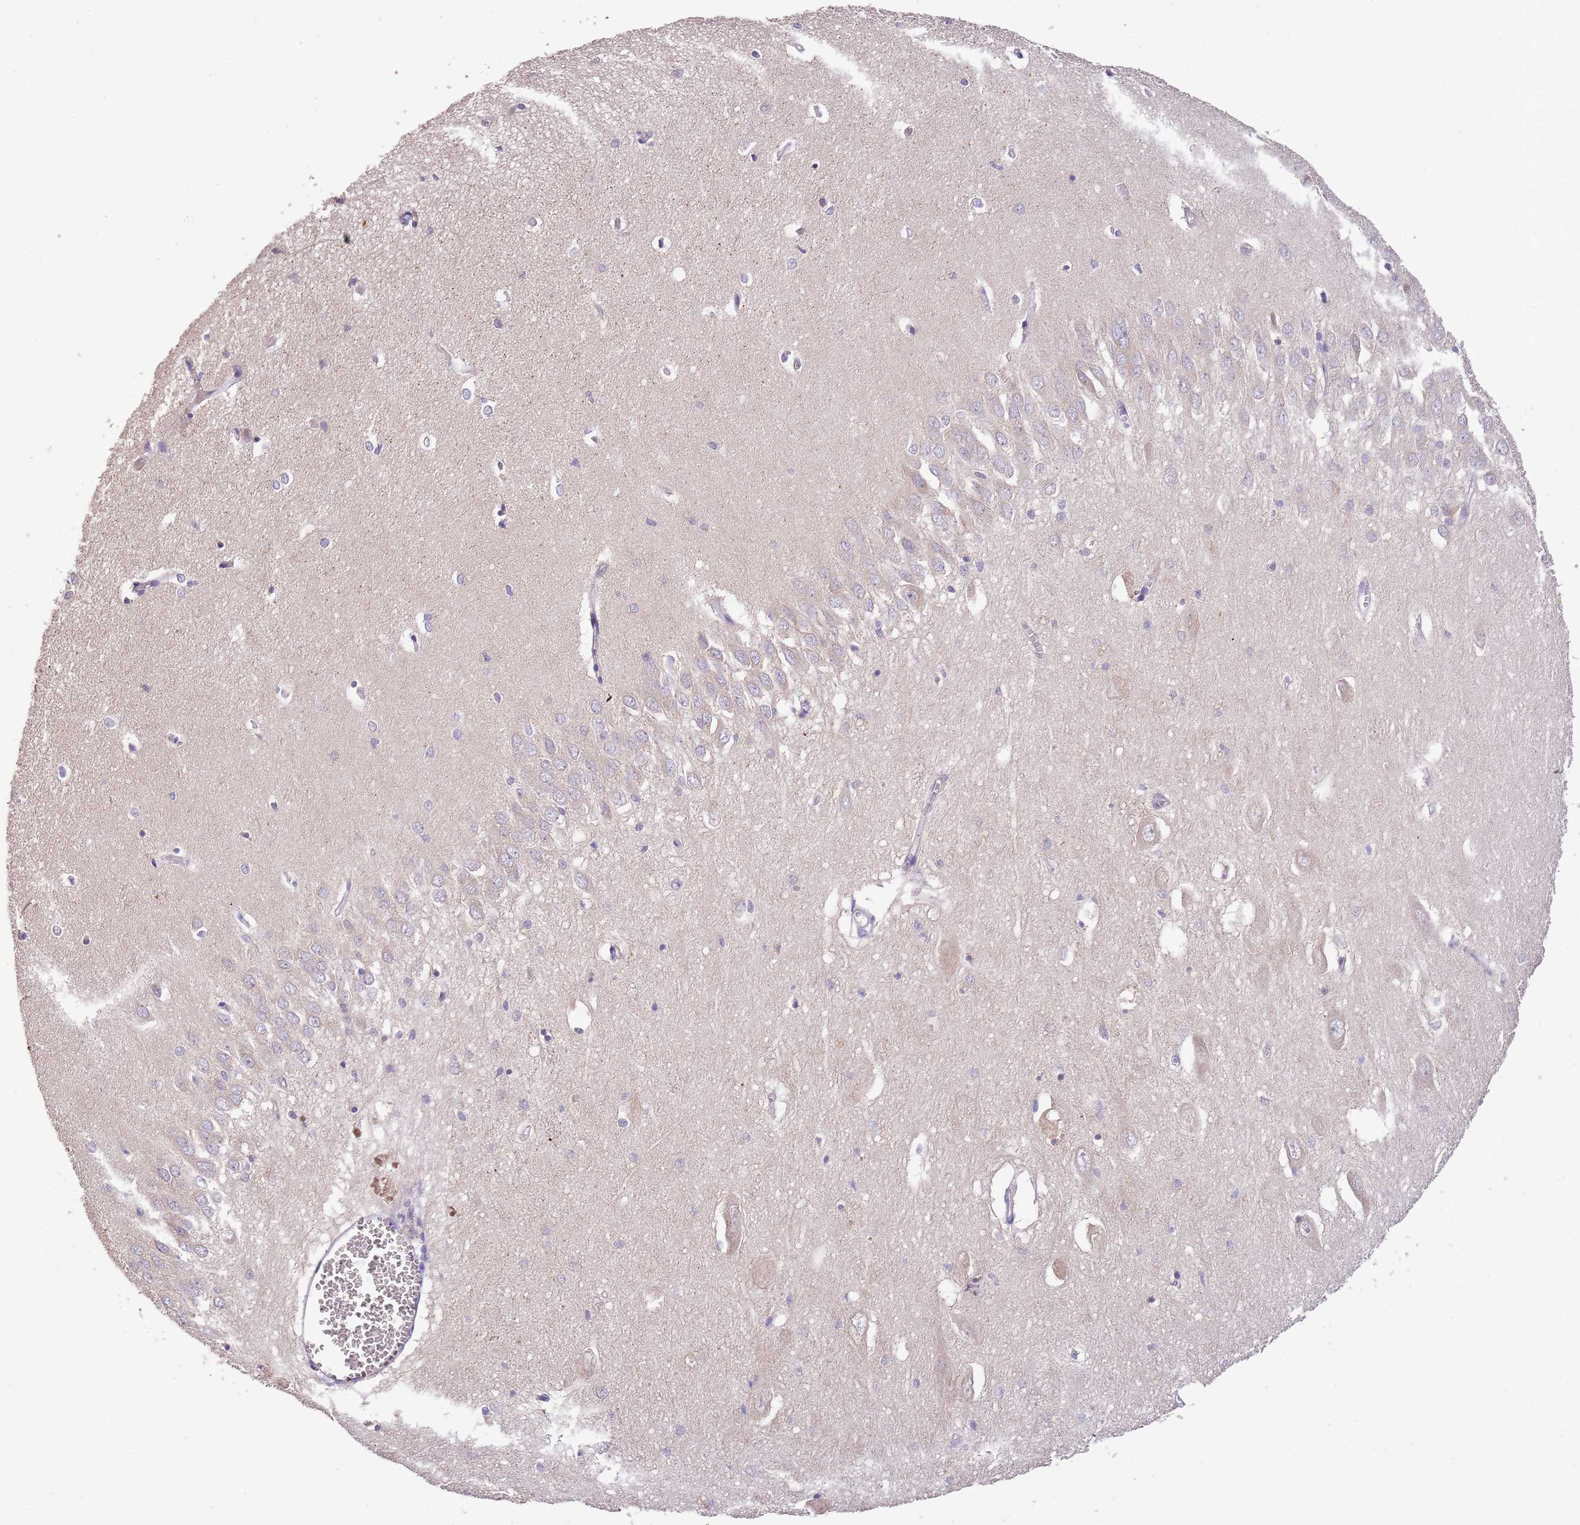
{"staining": {"intensity": "negative", "quantity": "none", "location": "none"}, "tissue": "hippocampus", "cell_type": "Glial cells", "image_type": "normal", "snomed": [{"axis": "morphology", "description": "Normal tissue, NOS"}, {"axis": "topography", "description": "Hippocampus"}], "caption": "This micrograph is of unremarkable hippocampus stained with immunohistochemistry to label a protein in brown with the nuclei are counter-stained blue. There is no staining in glial cells.", "gene": "ZNF658", "patient": {"sex": "female", "age": 64}}